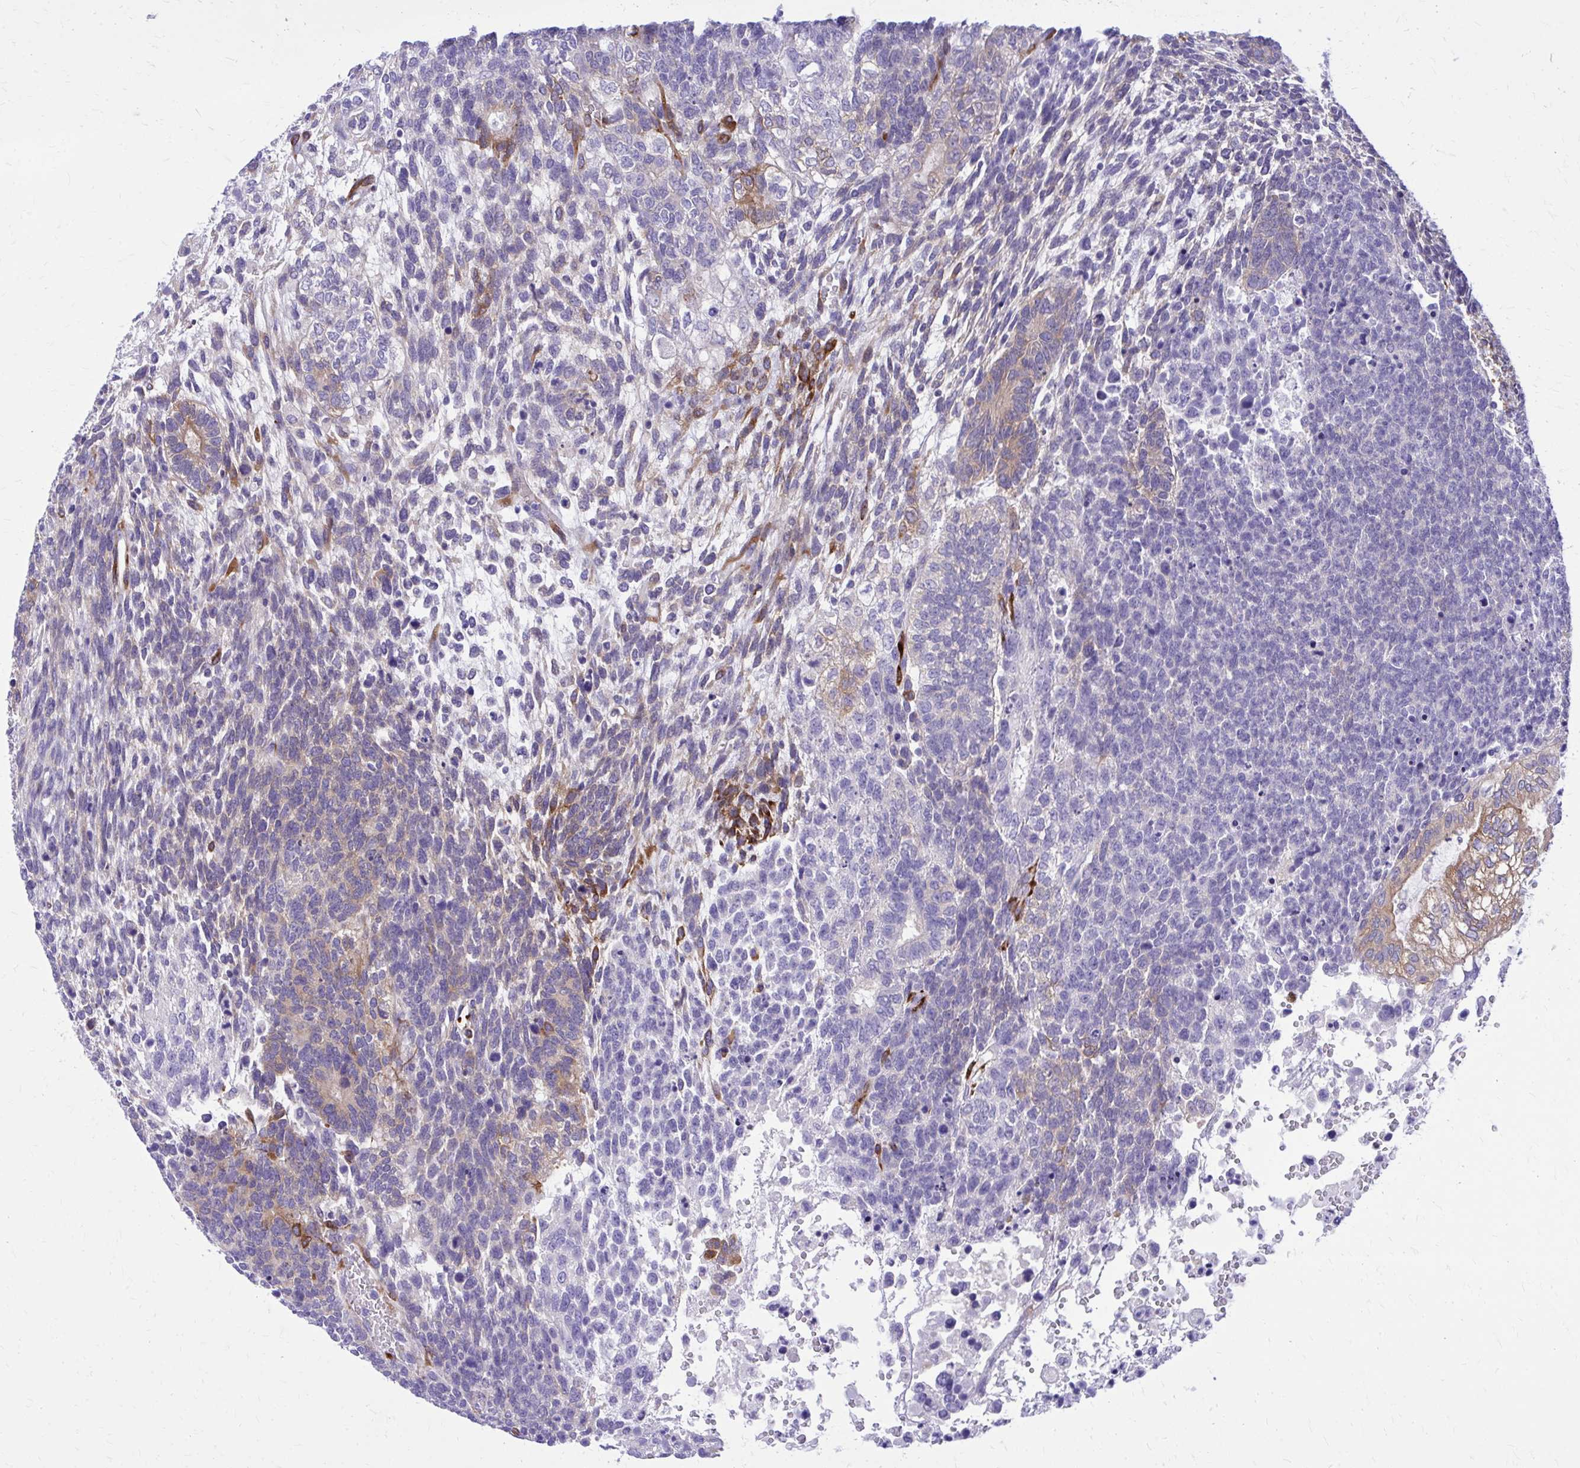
{"staining": {"intensity": "moderate", "quantity": "<25%", "location": "cytoplasmic/membranous"}, "tissue": "testis cancer", "cell_type": "Tumor cells", "image_type": "cancer", "snomed": [{"axis": "morphology", "description": "Carcinoma, Embryonal, NOS"}, {"axis": "topography", "description": "Testis"}], "caption": "A brown stain highlights moderate cytoplasmic/membranous expression of a protein in human embryonal carcinoma (testis) tumor cells. (Brightfield microscopy of DAB IHC at high magnification).", "gene": "EPB41L1", "patient": {"sex": "male", "age": 23}}